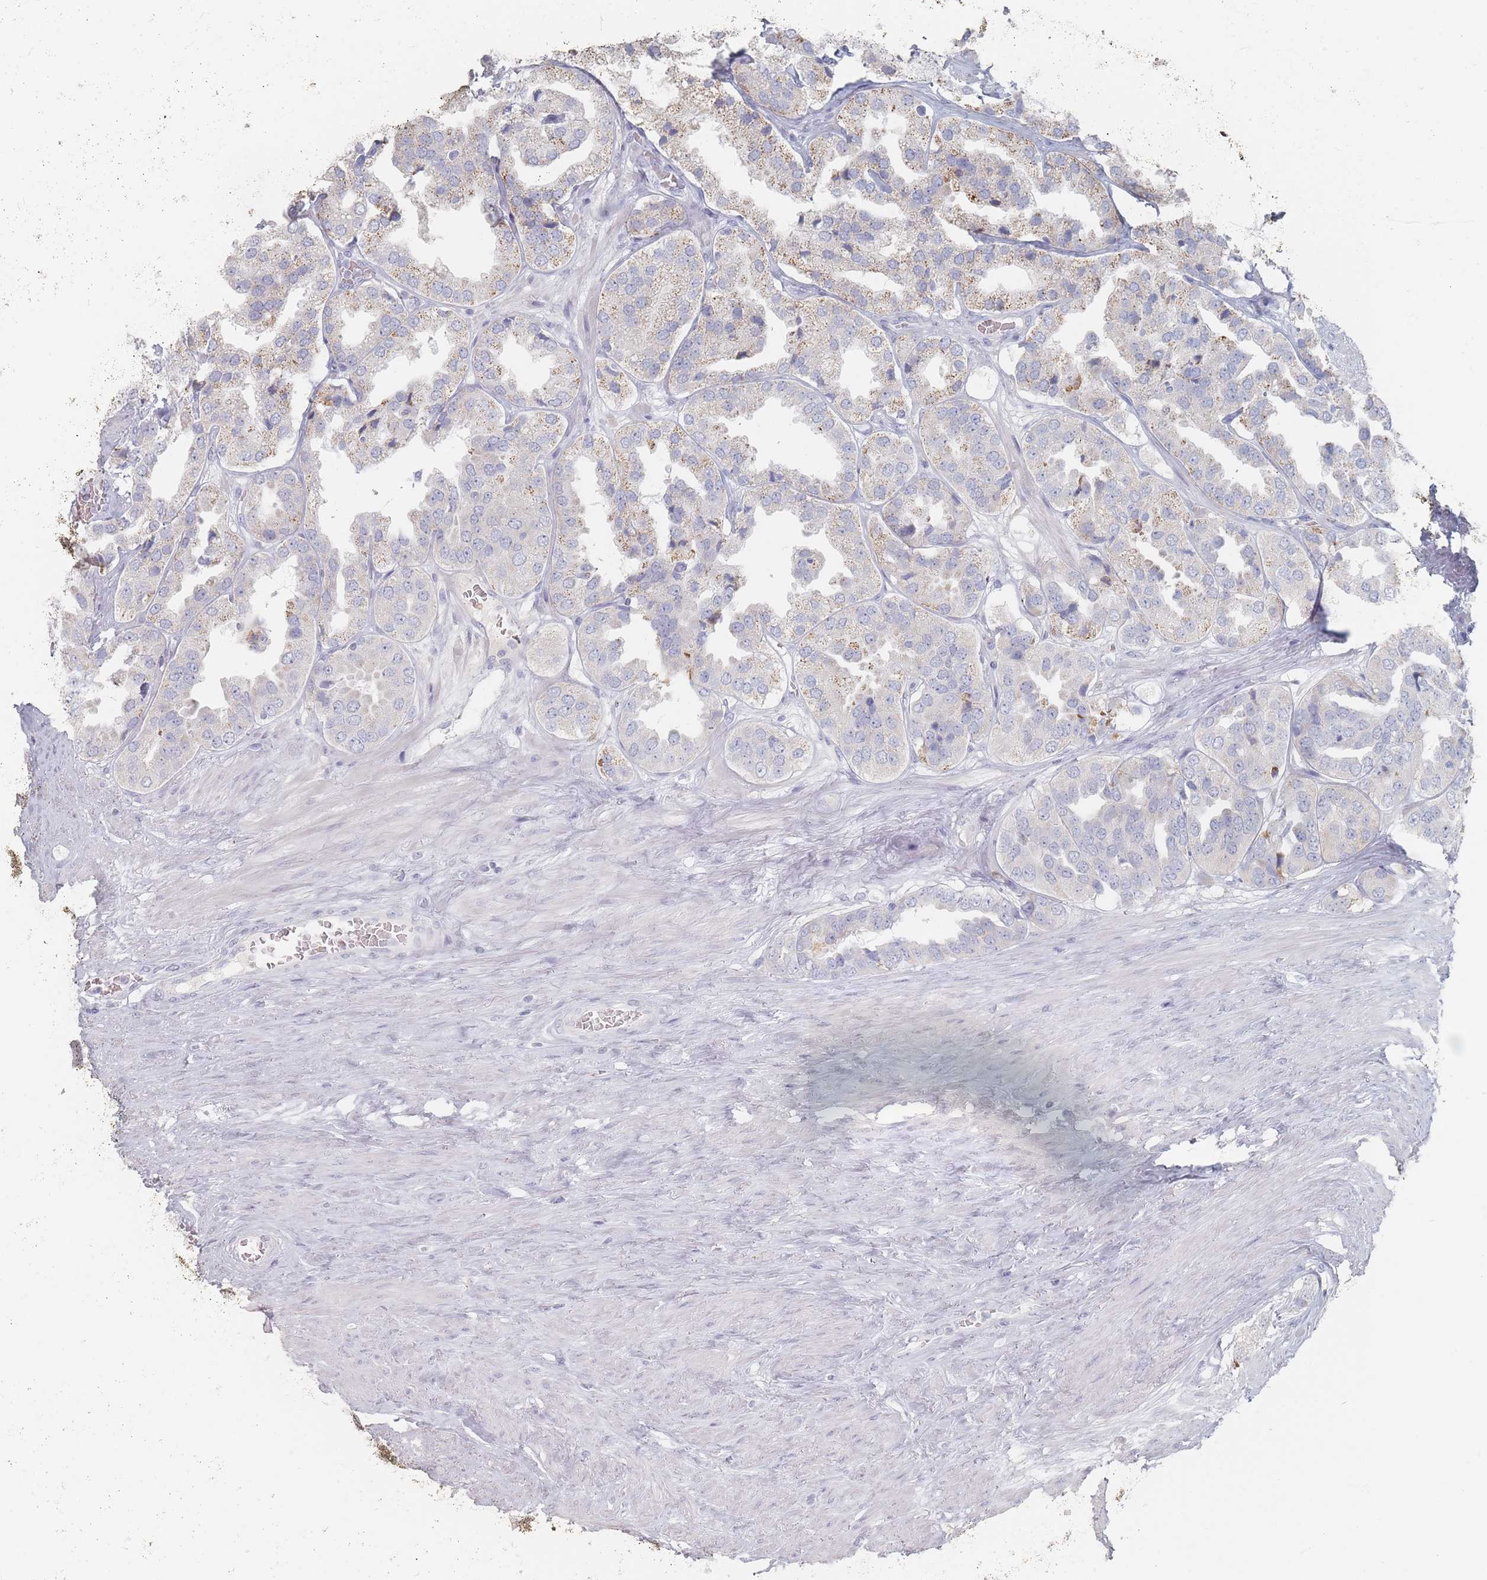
{"staining": {"intensity": "weak", "quantity": "<25%", "location": "cytoplasmic/membranous"}, "tissue": "prostate cancer", "cell_type": "Tumor cells", "image_type": "cancer", "snomed": [{"axis": "morphology", "description": "Adenocarcinoma, High grade"}, {"axis": "topography", "description": "Prostate"}], "caption": "Histopathology image shows no protein staining in tumor cells of prostate cancer tissue.", "gene": "HELZ2", "patient": {"sex": "male", "age": 63}}